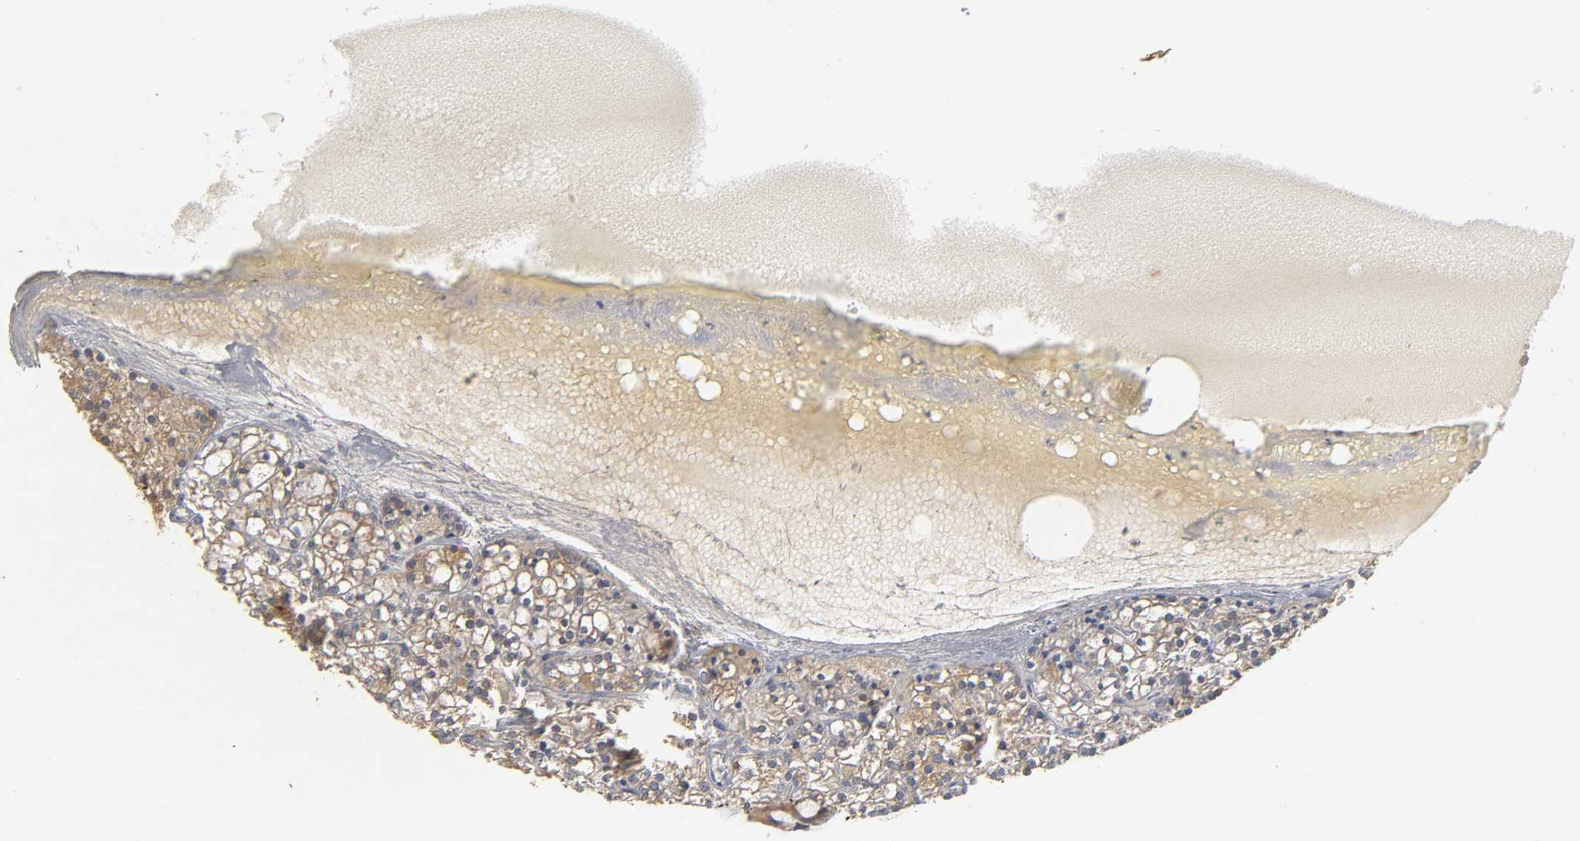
{"staining": {"intensity": "weak", "quantity": ">75%", "location": "cytoplasmic/membranous"}, "tissue": "parathyroid gland", "cell_type": "Glandular cells", "image_type": "normal", "snomed": [{"axis": "morphology", "description": "Normal tissue, NOS"}, {"axis": "topography", "description": "Parathyroid gland"}], "caption": "Protein staining of unremarkable parathyroid gland shows weak cytoplasmic/membranous positivity in about >75% of glandular cells.", "gene": "CXADR", "patient": {"sex": "female", "age": 63}}